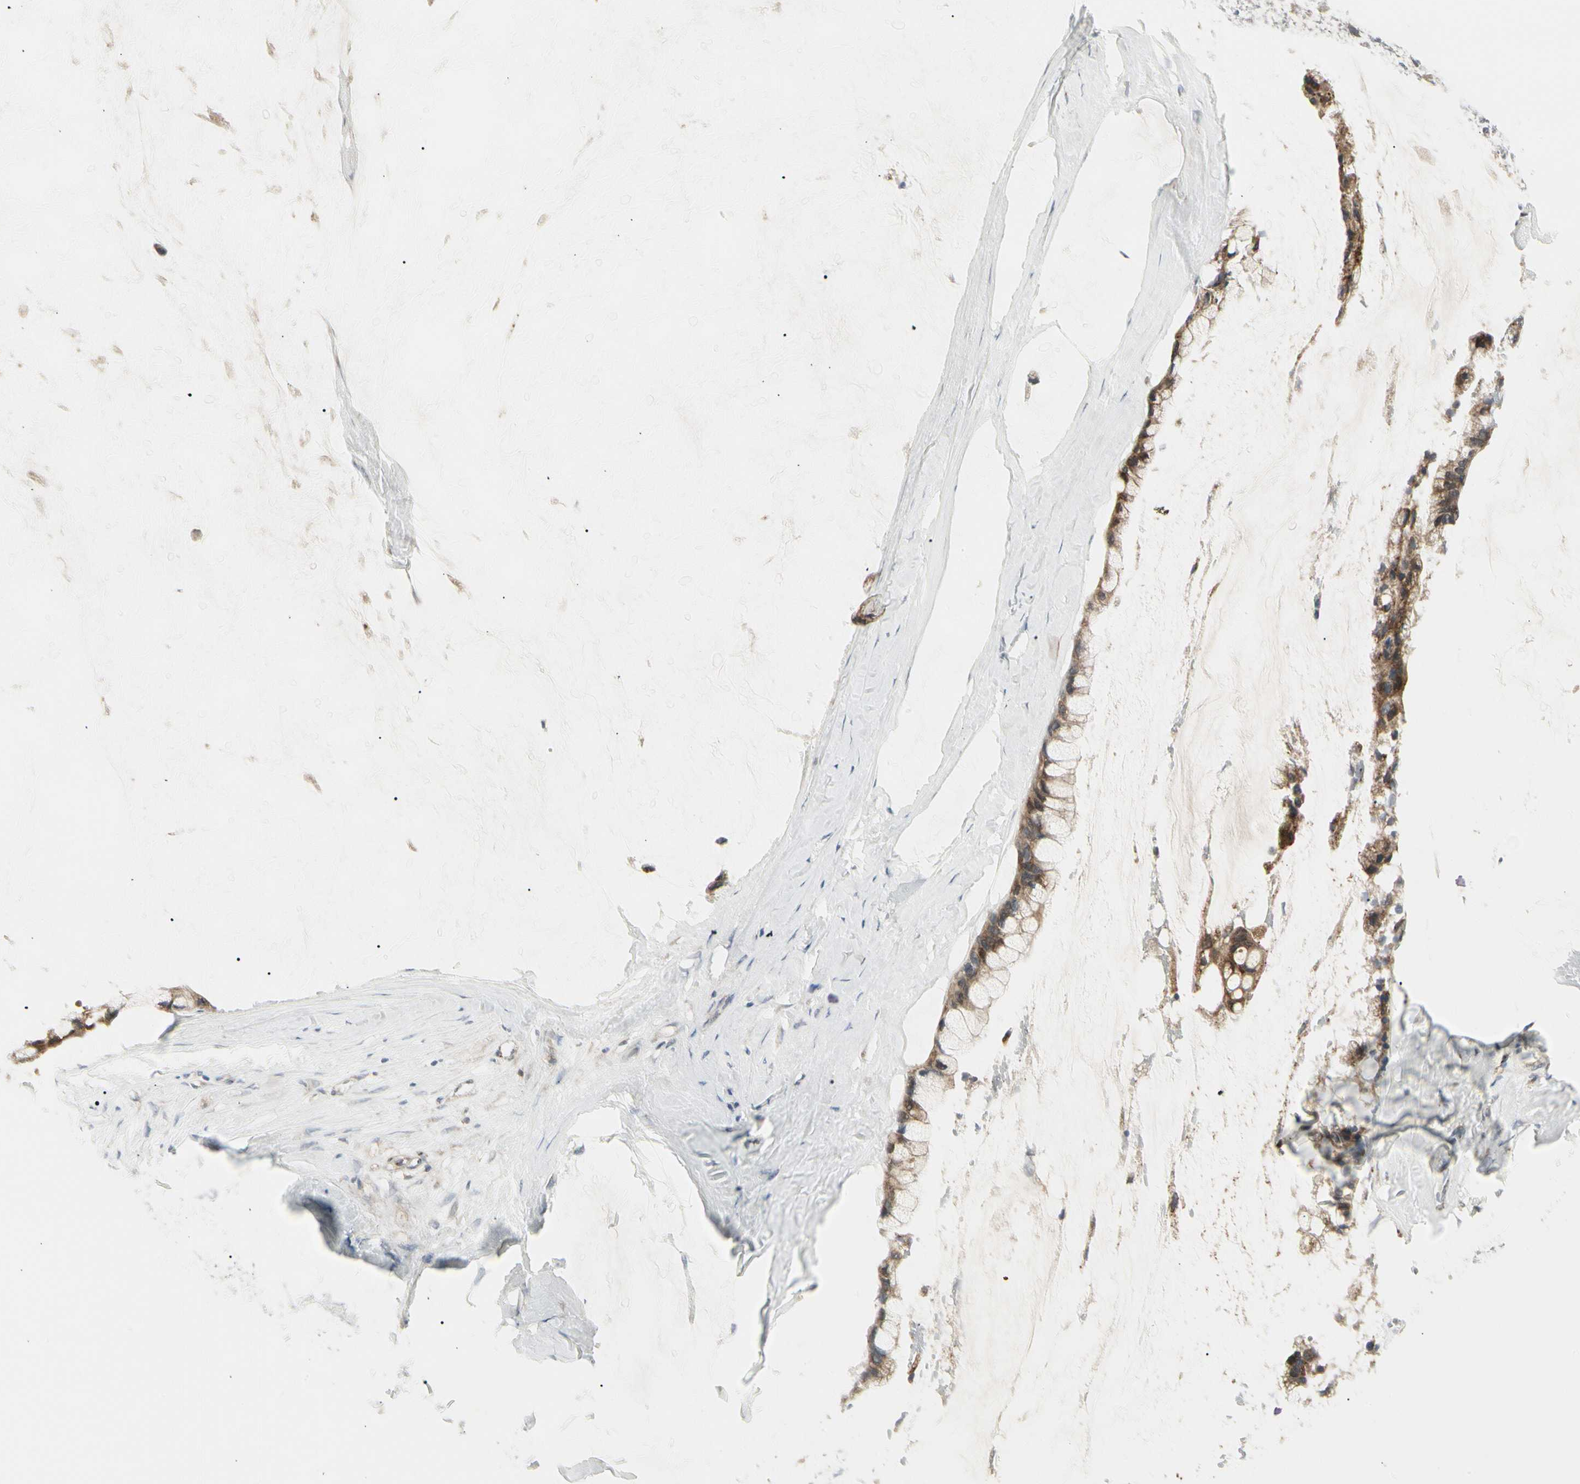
{"staining": {"intensity": "moderate", "quantity": ">75%", "location": "cytoplasmic/membranous"}, "tissue": "ovarian cancer", "cell_type": "Tumor cells", "image_type": "cancer", "snomed": [{"axis": "morphology", "description": "Cystadenocarcinoma, mucinous, NOS"}, {"axis": "topography", "description": "Ovary"}], "caption": "Immunohistochemical staining of ovarian cancer shows medium levels of moderate cytoplasmic/membranous positivity in about >75% of tumor cells. (brown staining indicates protein expression, while blue staining denotes nuclei).", "gene": "GRN", "patient": {"sex": "female", "age": 39}}